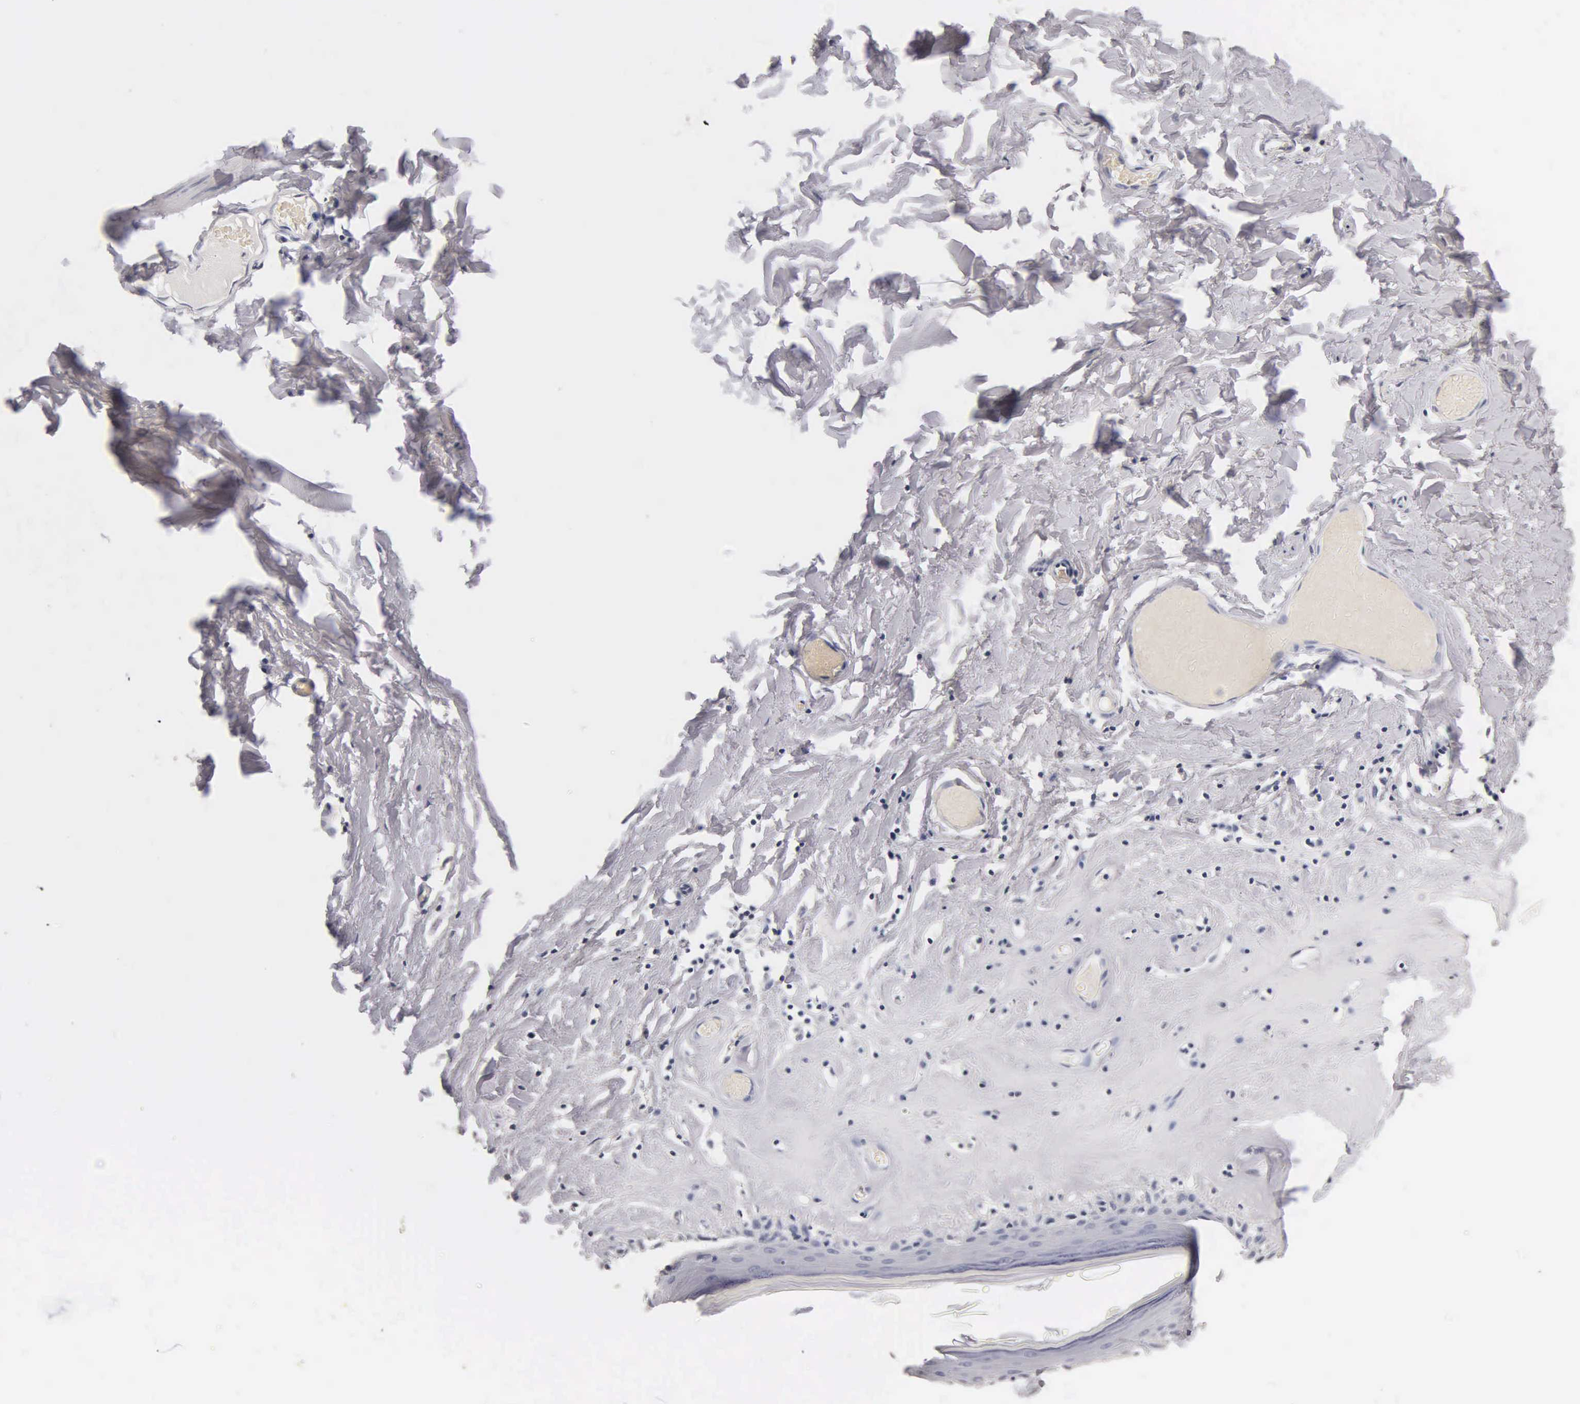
{"staining": {"intensity": "negative", "quantity": "none", "location": "none"}, "tissue": "skin", "cell_type": "Epidermal cells", "image_type": "normal", "snomed": [{"axis": "morphology", "description": "Normal tissue, NOS"}, {"axis": "topography", "description": "Vascular tissue"}, {"axis": "topography", "description": "Vulva"}, {"axis": "topography", "description": "Peripheral nerve tissue"}], "caption": "High magnification brightfield microscopy of benign skin stained with DAB (brown) and counterstained with hematoxylin (blue): epidermal cells show no significant staining. (Immunohistochemistry (ihc), brightfield microscopy, high magnification).", "gene": "SST", "patient": {"sex": "female", "age": 86}}